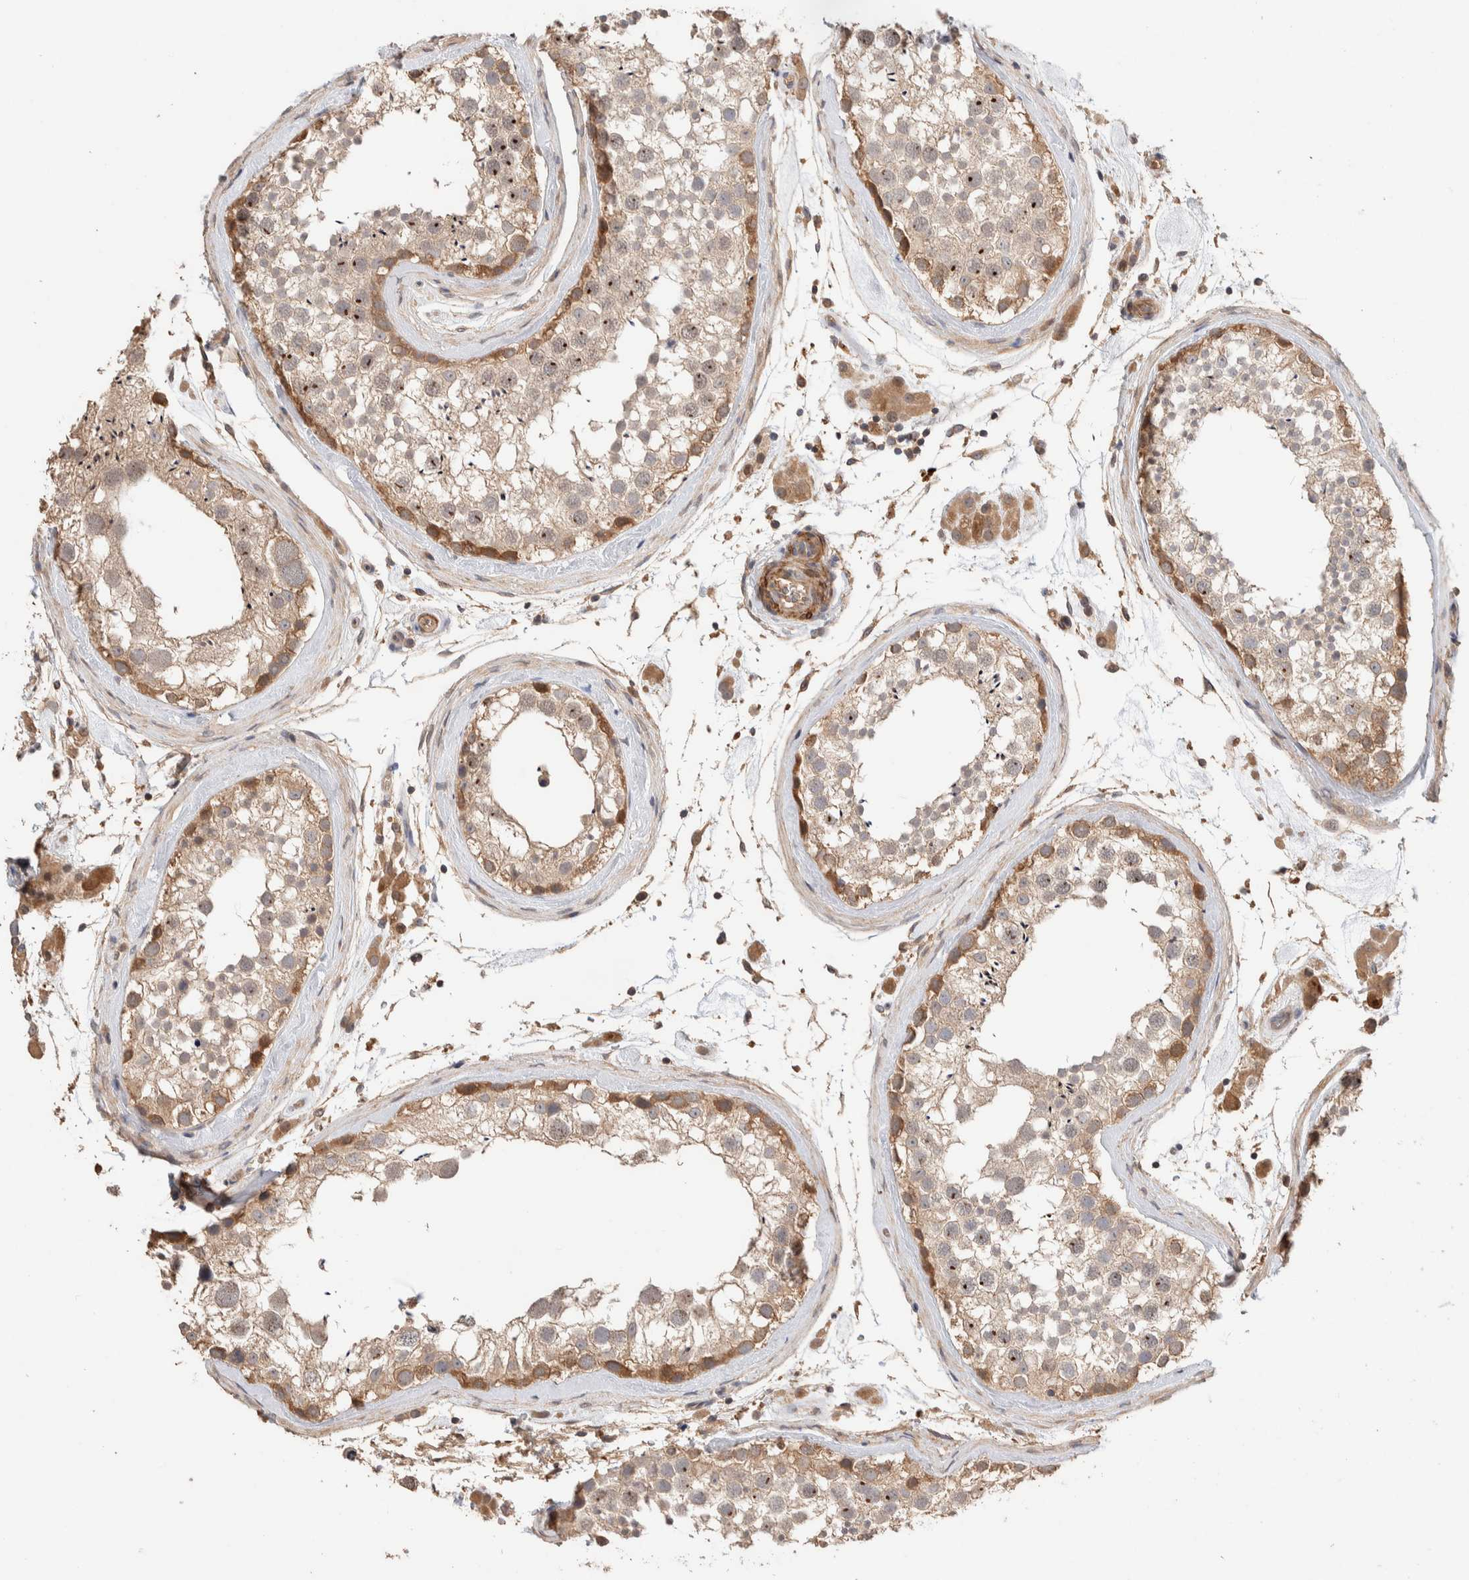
{"staining": {"intensity": "moderate", "quantity": ">75%", "location": "cytoplasmic/membranous,nuclear"}, "tissue": "testis", "cell_type": "Cells in seminiferous ducts", "image_type": "normal", "snomed": [{"axis": "morphology", "description": "Normal tissue, NOS"}, {"axis": "topography", "description": "Testis"}], "caption": "A micrograph of testis stained for a protein reveals moderate cytoplasmic/membranous,nuclear brown staining in cells in seminiferous ducts.", "gene": "WDR91", "patient": {"sex": "male", "age": 46}}